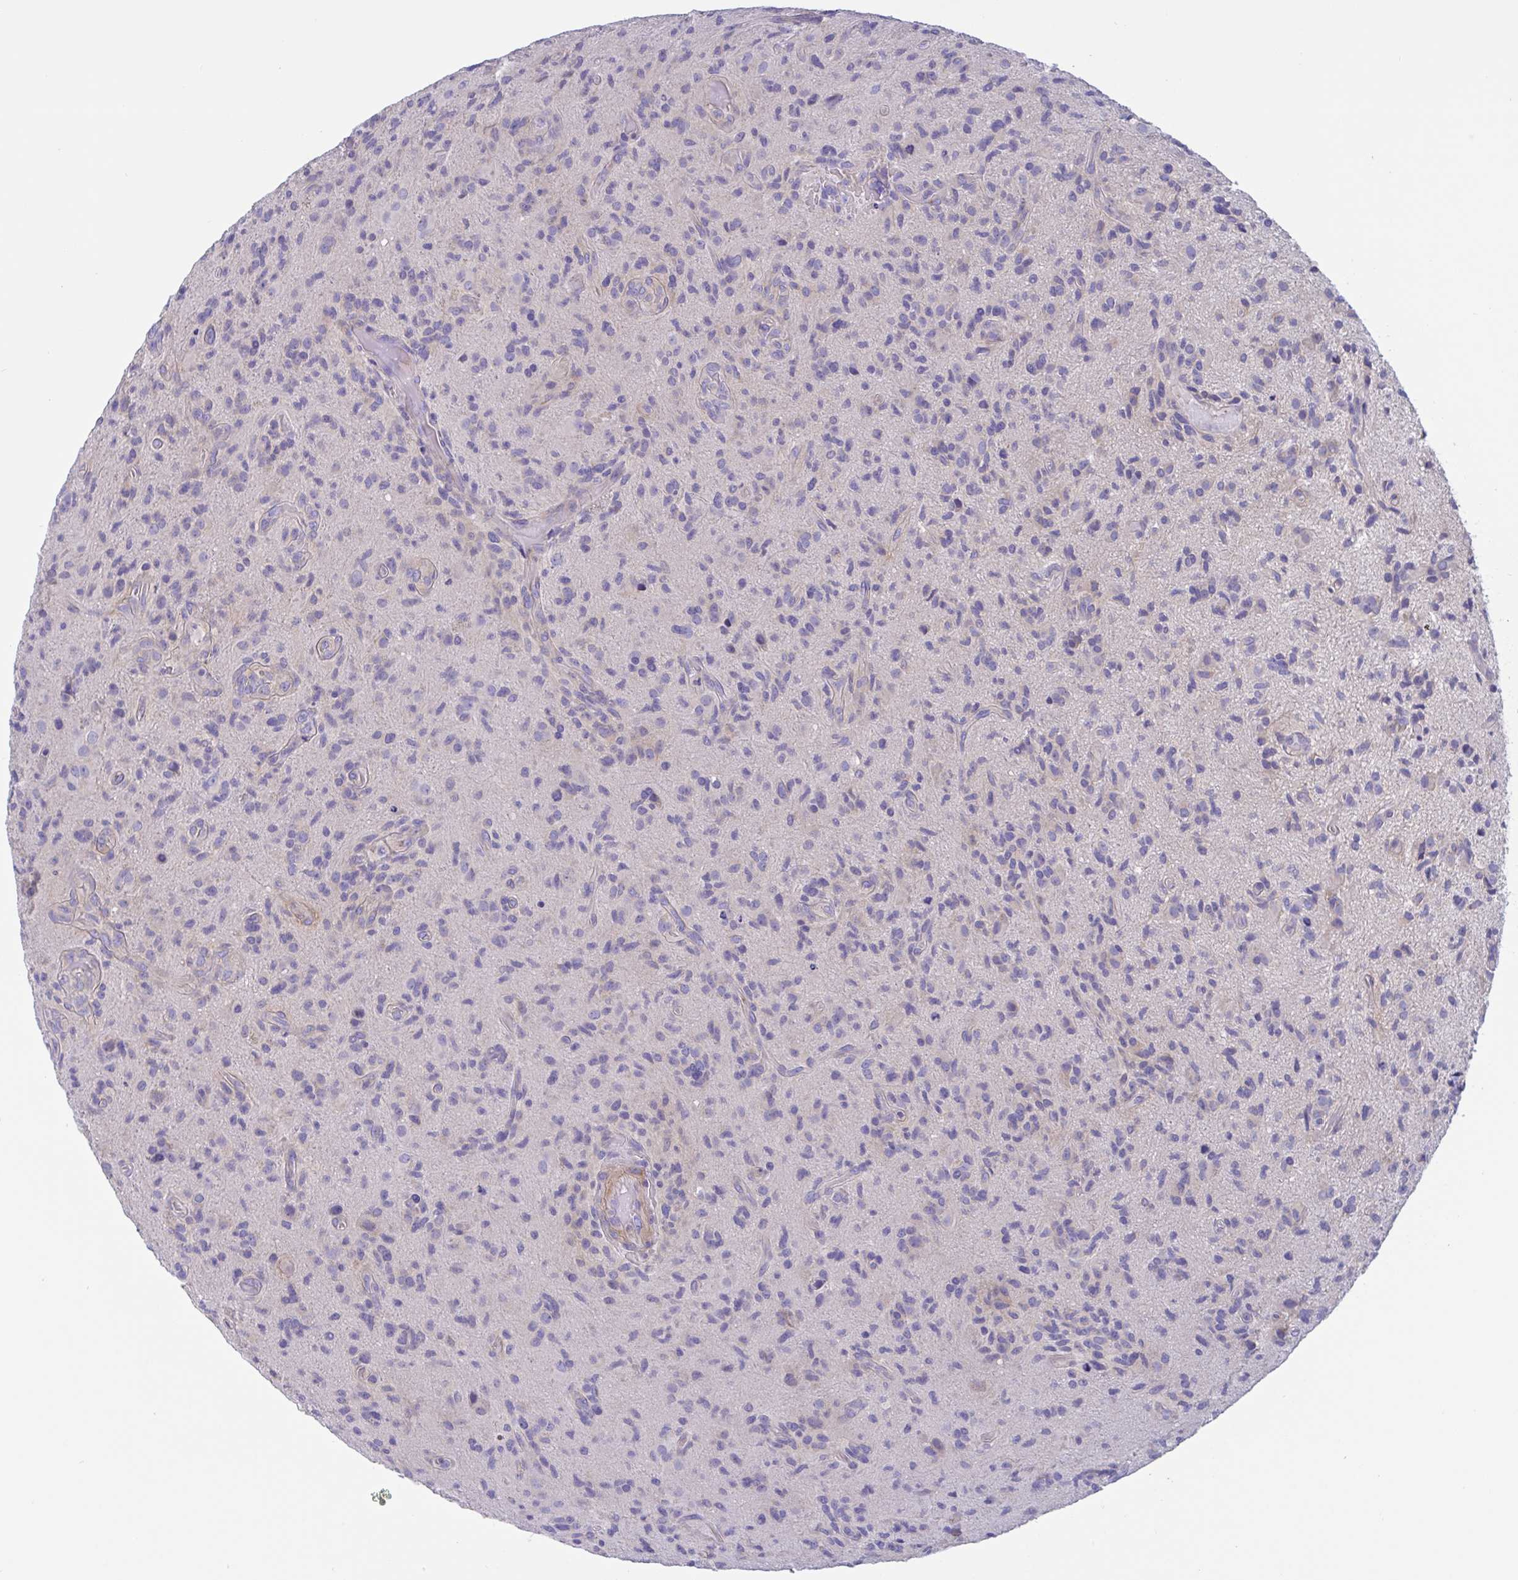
{"staining": {"intensity": "negative", "quantity": "none", "location": "none"}, "tissue": "glioma", "cell_type": "Tumor cells", "image_type": "cancer", "snomed": [{"axis": "morphology", "description": "Glioma, malignant, High grade"}, {"axis": "topography", "description": "Brain"}], "caption": "Tumor cells show no significant protein expression in high-grade glioma (malignant).", "gene": "OXLD1", "patient": {"sex": "male", "age": 55}}